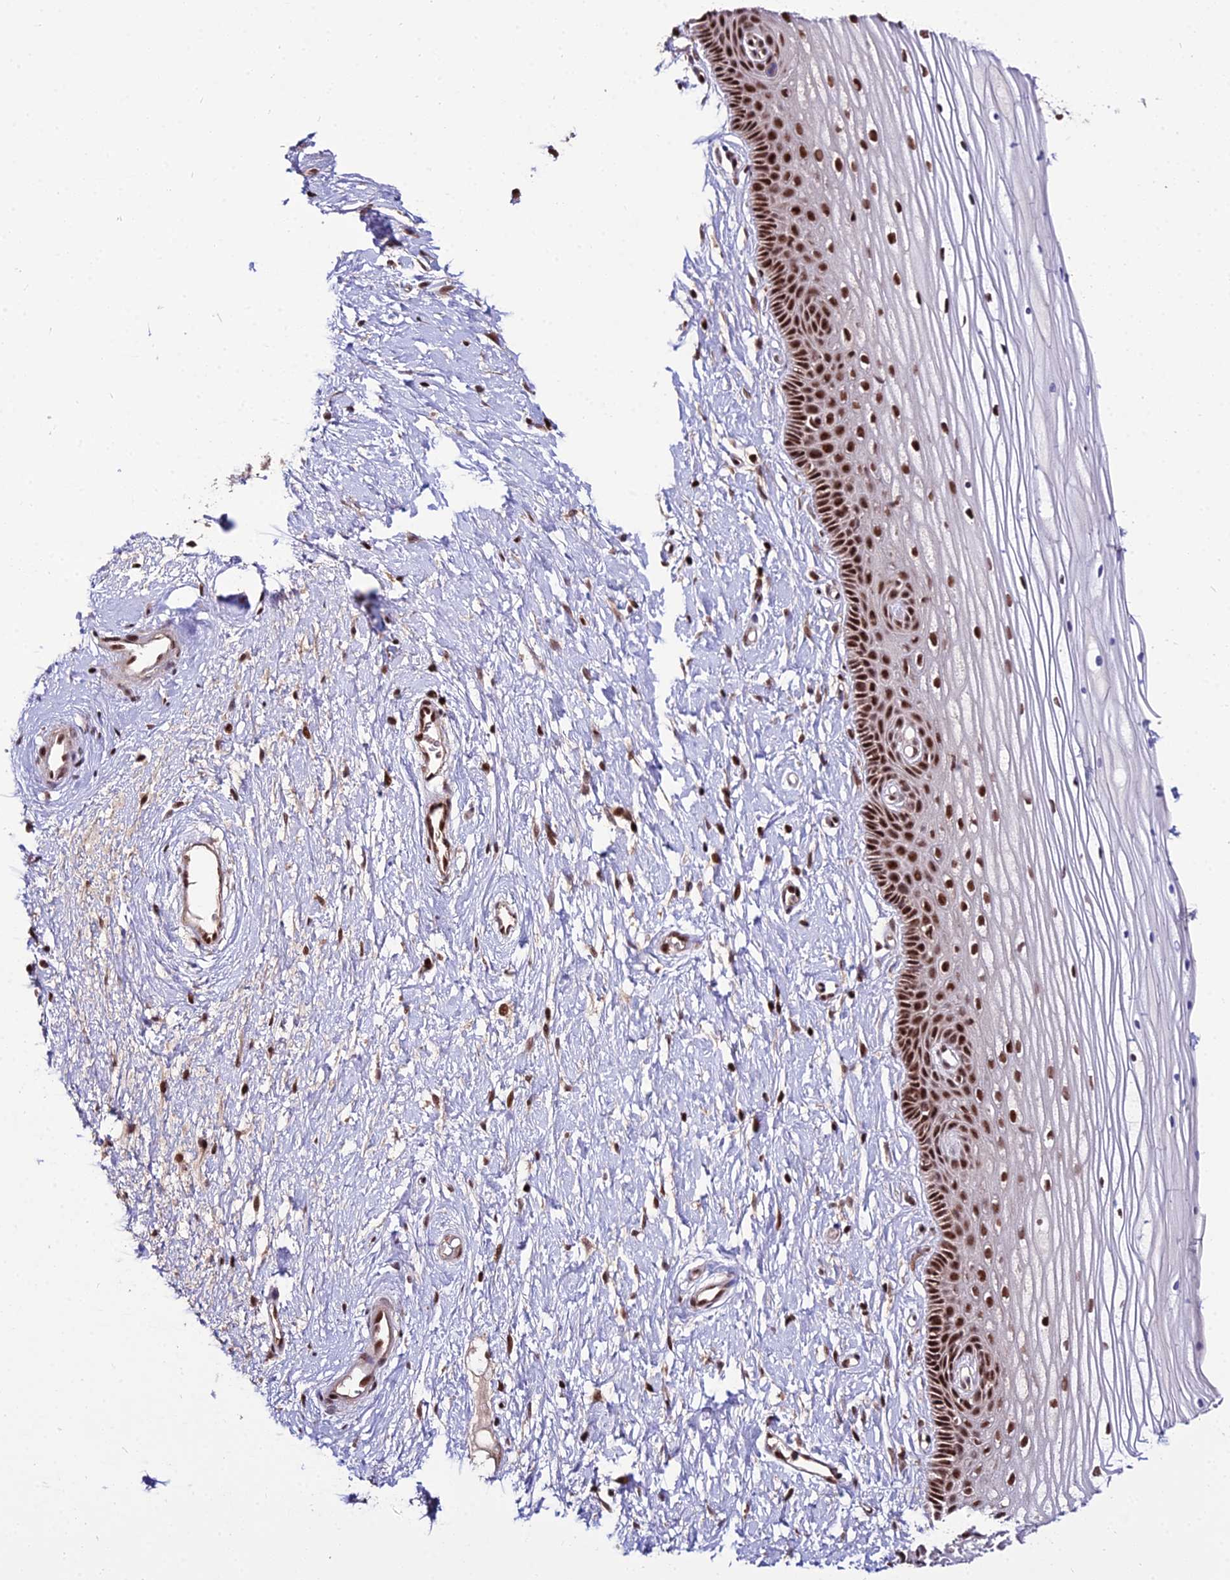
{"staining": {"intensity": "strong", "quantity": ">75%", "location": "nuclear"}, "tissue": "vagina", "cell_type": "Squamous epithelial cells", "image_type": "normal", "snomed": [{"axis": "morphology", "description": "Normal tissue, NOS"}, {"axis": "topography", "description": "Vagina"}, {"axis": "topography", "description": "Cervix"}], "caption": "Immunohistochemical staining of benign human vagina displays >75% levels of strong nuclear protein expression in about >75% of squamous epithelial cells.", "gene": "CIB3", "patient": {"sex": "female", "age": 40}}